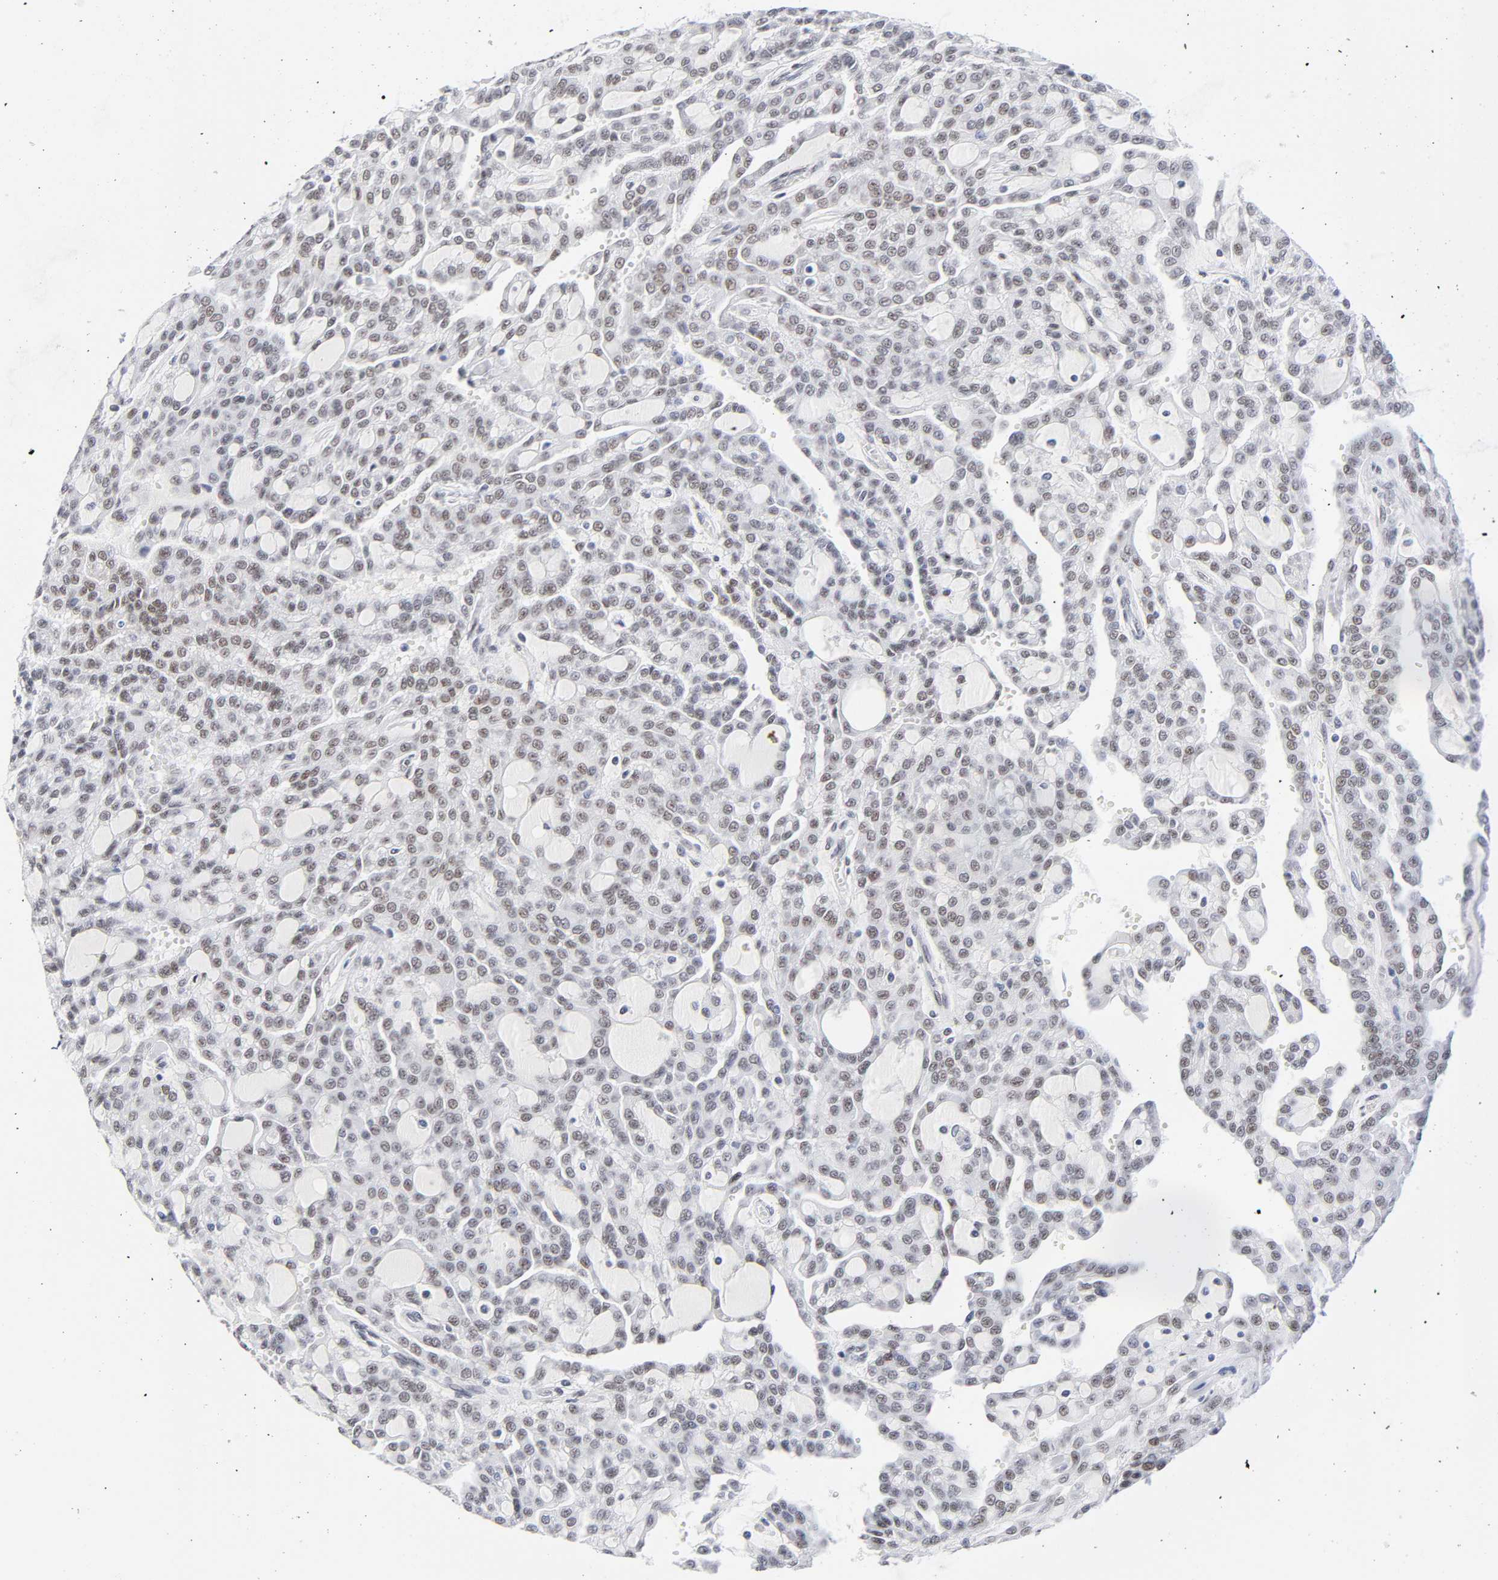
{"staining": {"intensity": "weak", "quantity": ">75%", "location": "nuclear"}, "tissue": "renal cancer", "cell_type": "Tumor cells", "image_type": "cancer", "snomed": [{"axis": "morphology", "description": "Adenocarcinoma, NOS"}, {"axis": "topography", "description": "Kidney"}], "caption": "DAB (3,3'-diaminobenzidine) immunohistochemical staining of human renal cancer (adenocarcinoma) exhibits weak nuclear protein expression in approximately >75% of tumor cells.", "gene": "NFIC", "patient": {"sex": "male", "age": 63}}